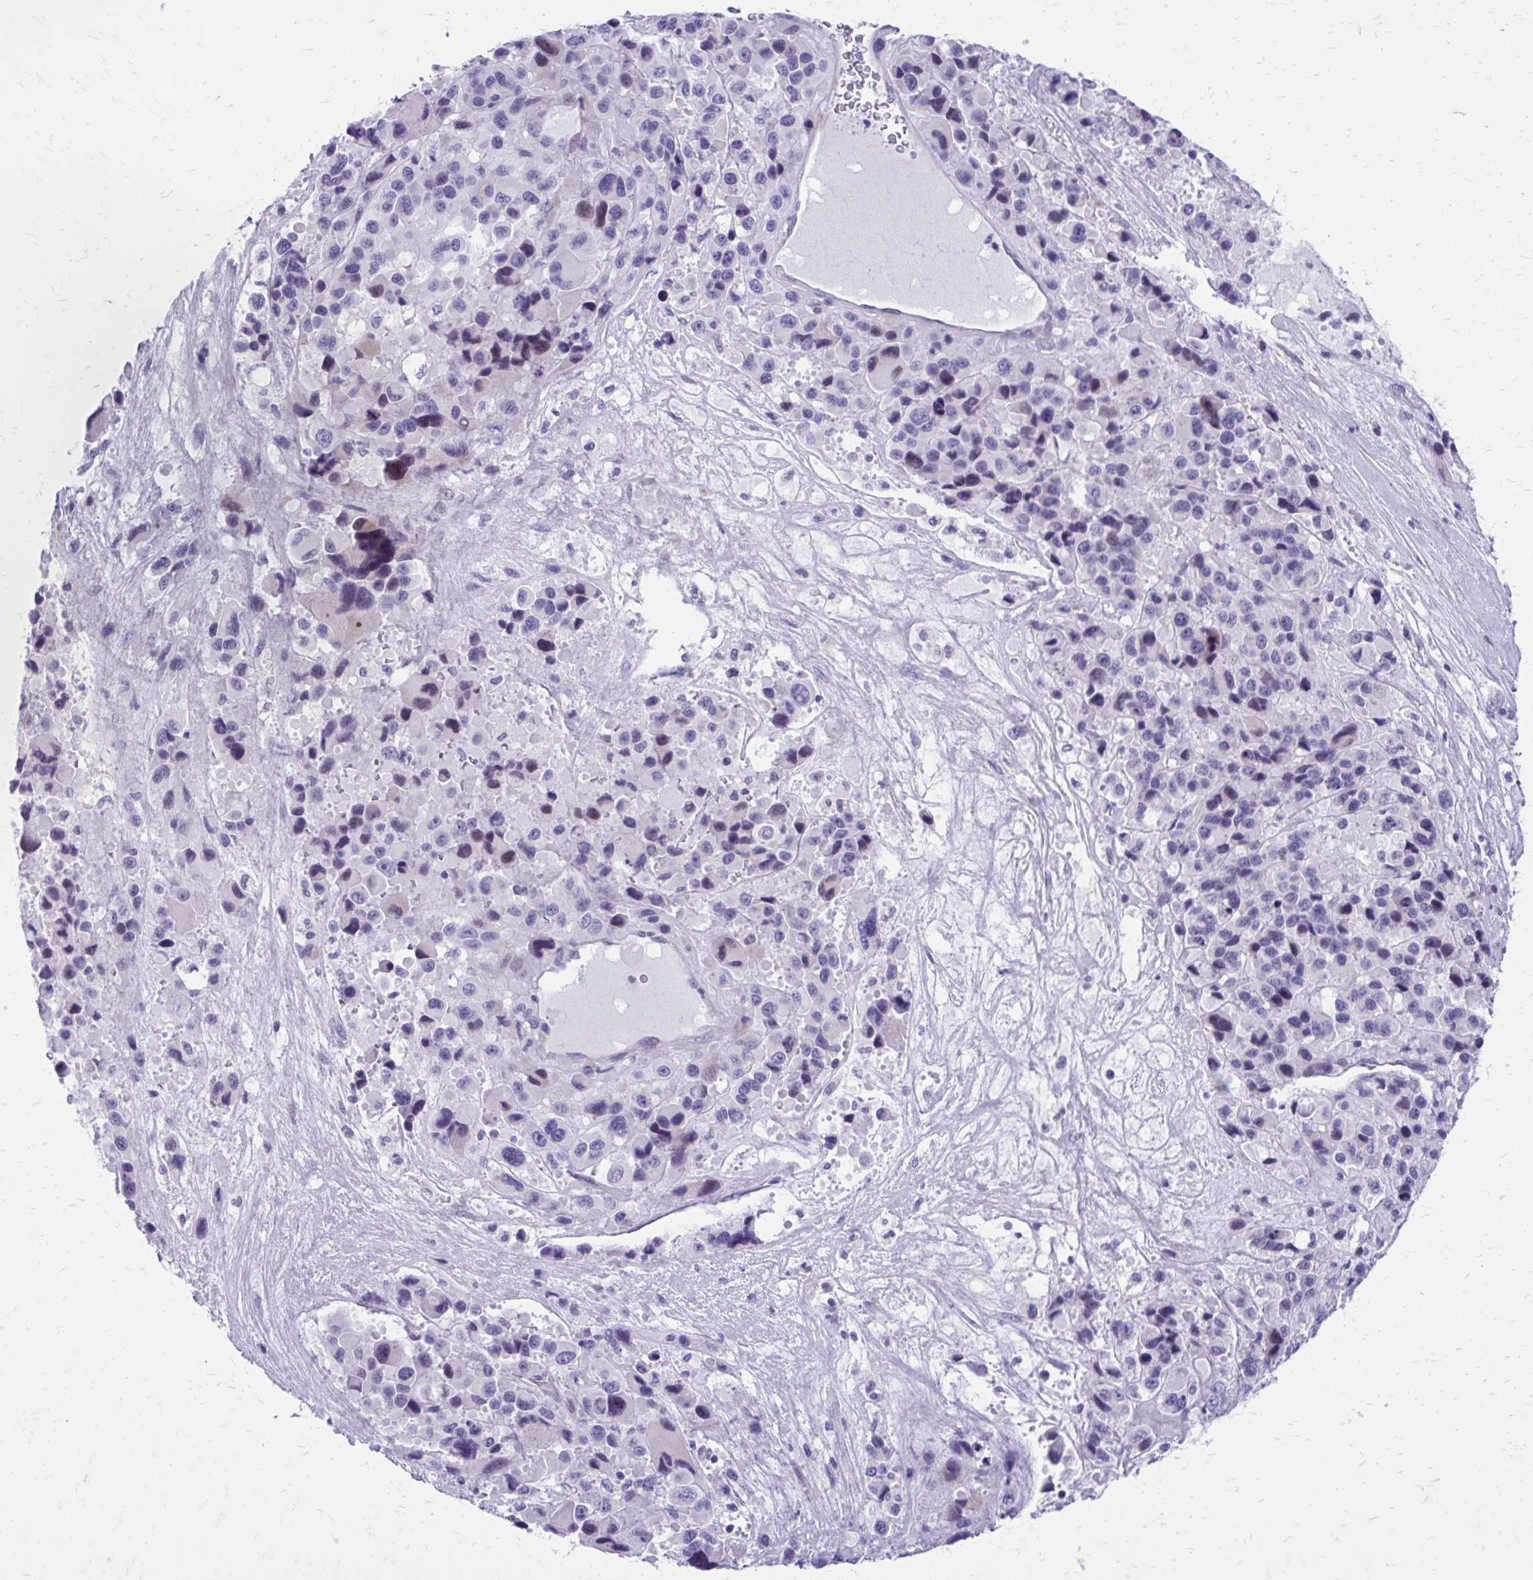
{"staining": {"intensity": "negative", "quantity": "none", "location": "none"}, "tissue": "melanoma", "cell_type": "Tumor cells", "image_type": "cancer", "snomed": [{"axis": "morphology", "description": "Malignant melanoma, Metastatic site"}, {"axis": "topography", "description": "Lymph node"}], "caption": "The immunohistochemistry photomicrograph has no significant expression in tumor cells of melanoma tissue. Nuclei are stained in blue.", "gene": "LCN15", "patient": {"sex": "female", "age": 65}}